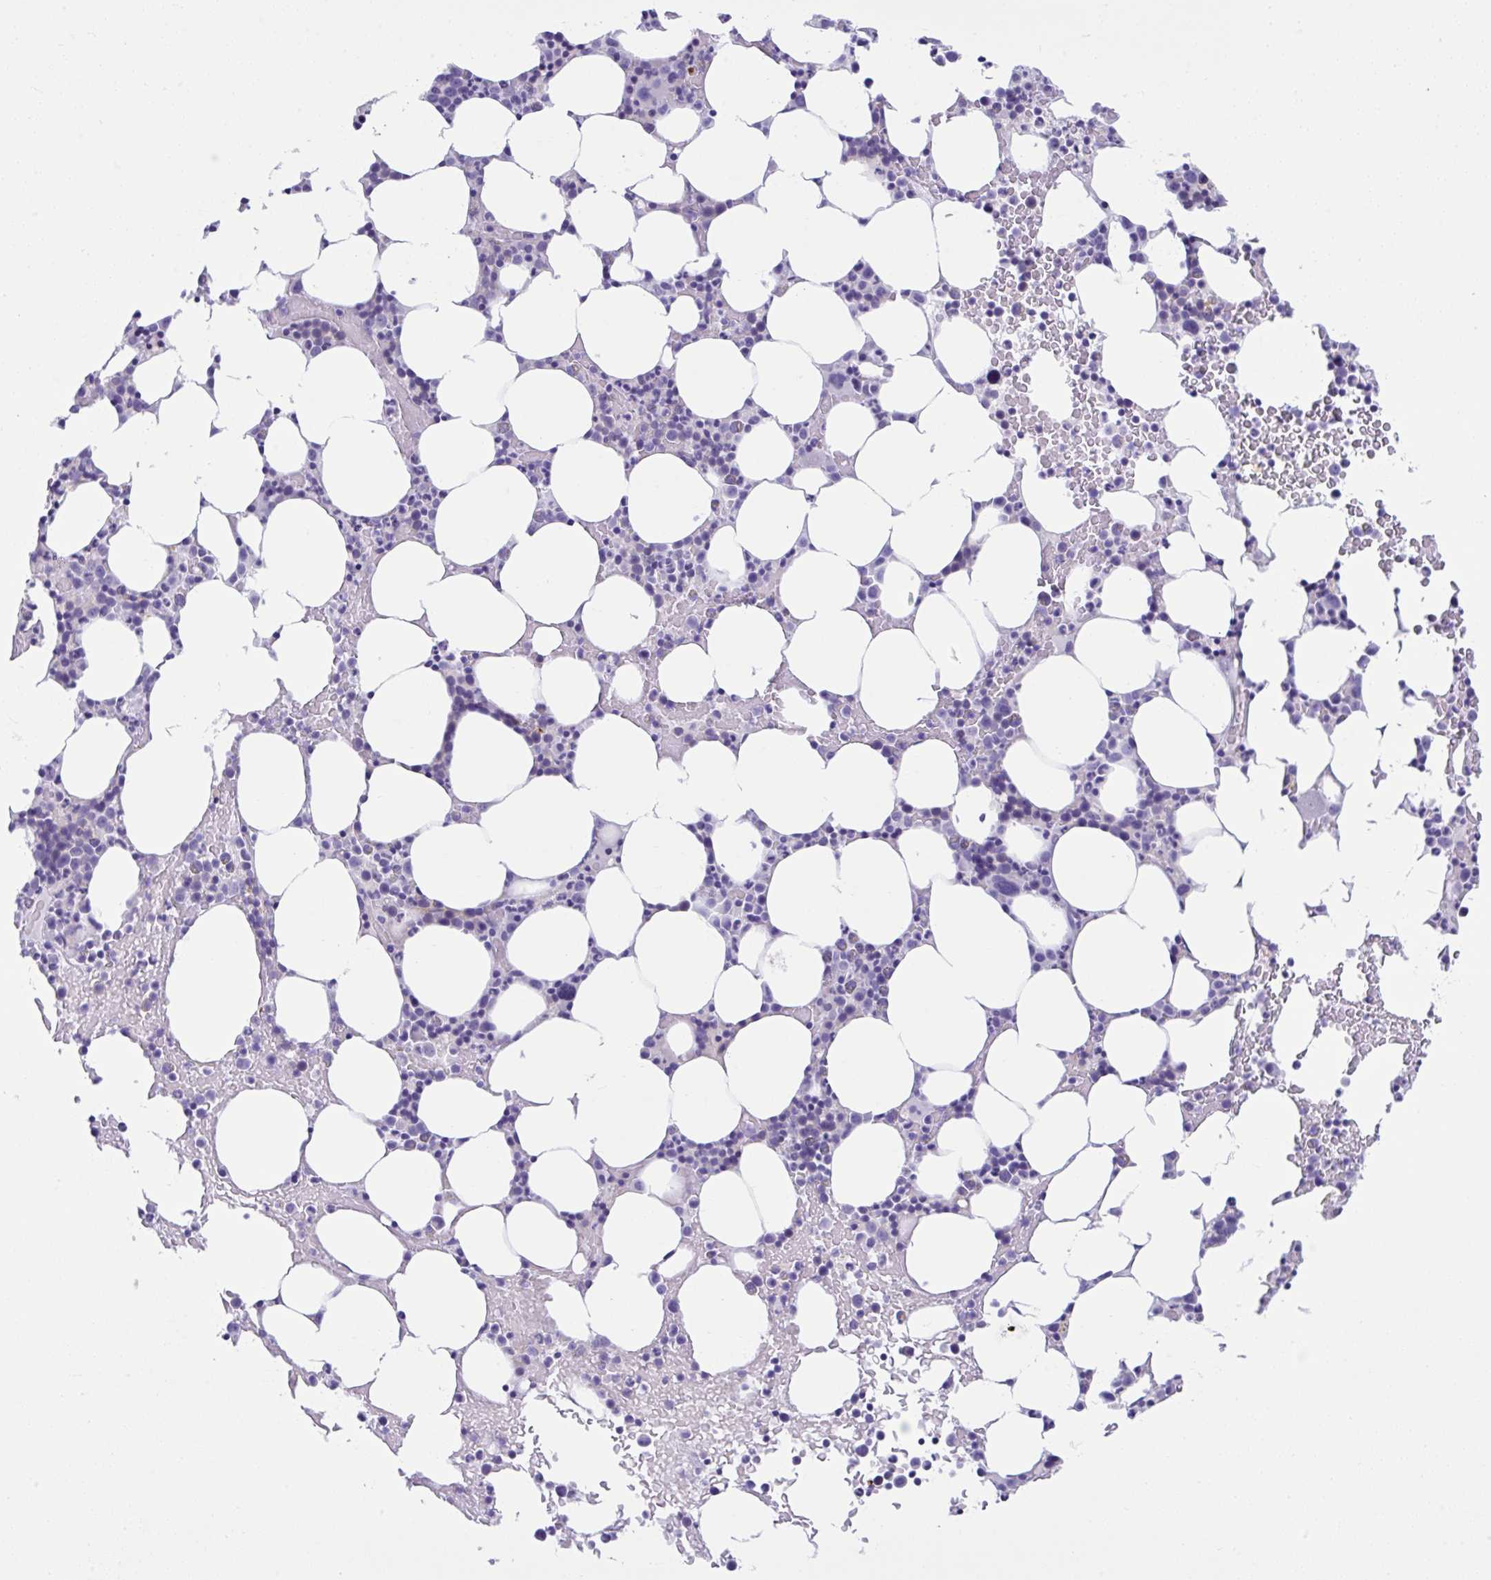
{"staining": {"intensity": "negative", "quantity": "none", "location": "none"}, "tissue": "bone marrow", "cell_type": "Hematopoietic cells", "image_type": "normal", "snomed": [{"axis": "morphology", "description": "Normal tissue, NOS"}, {"axis": "topography", "description": "Bone marrow"}], "caption": "Immunohistochemical staining of benign bone marrow shows no significant staining in hematopoietic cells.", "gene": "PSCA", "patient": {"sex": "female", "age": 62}}